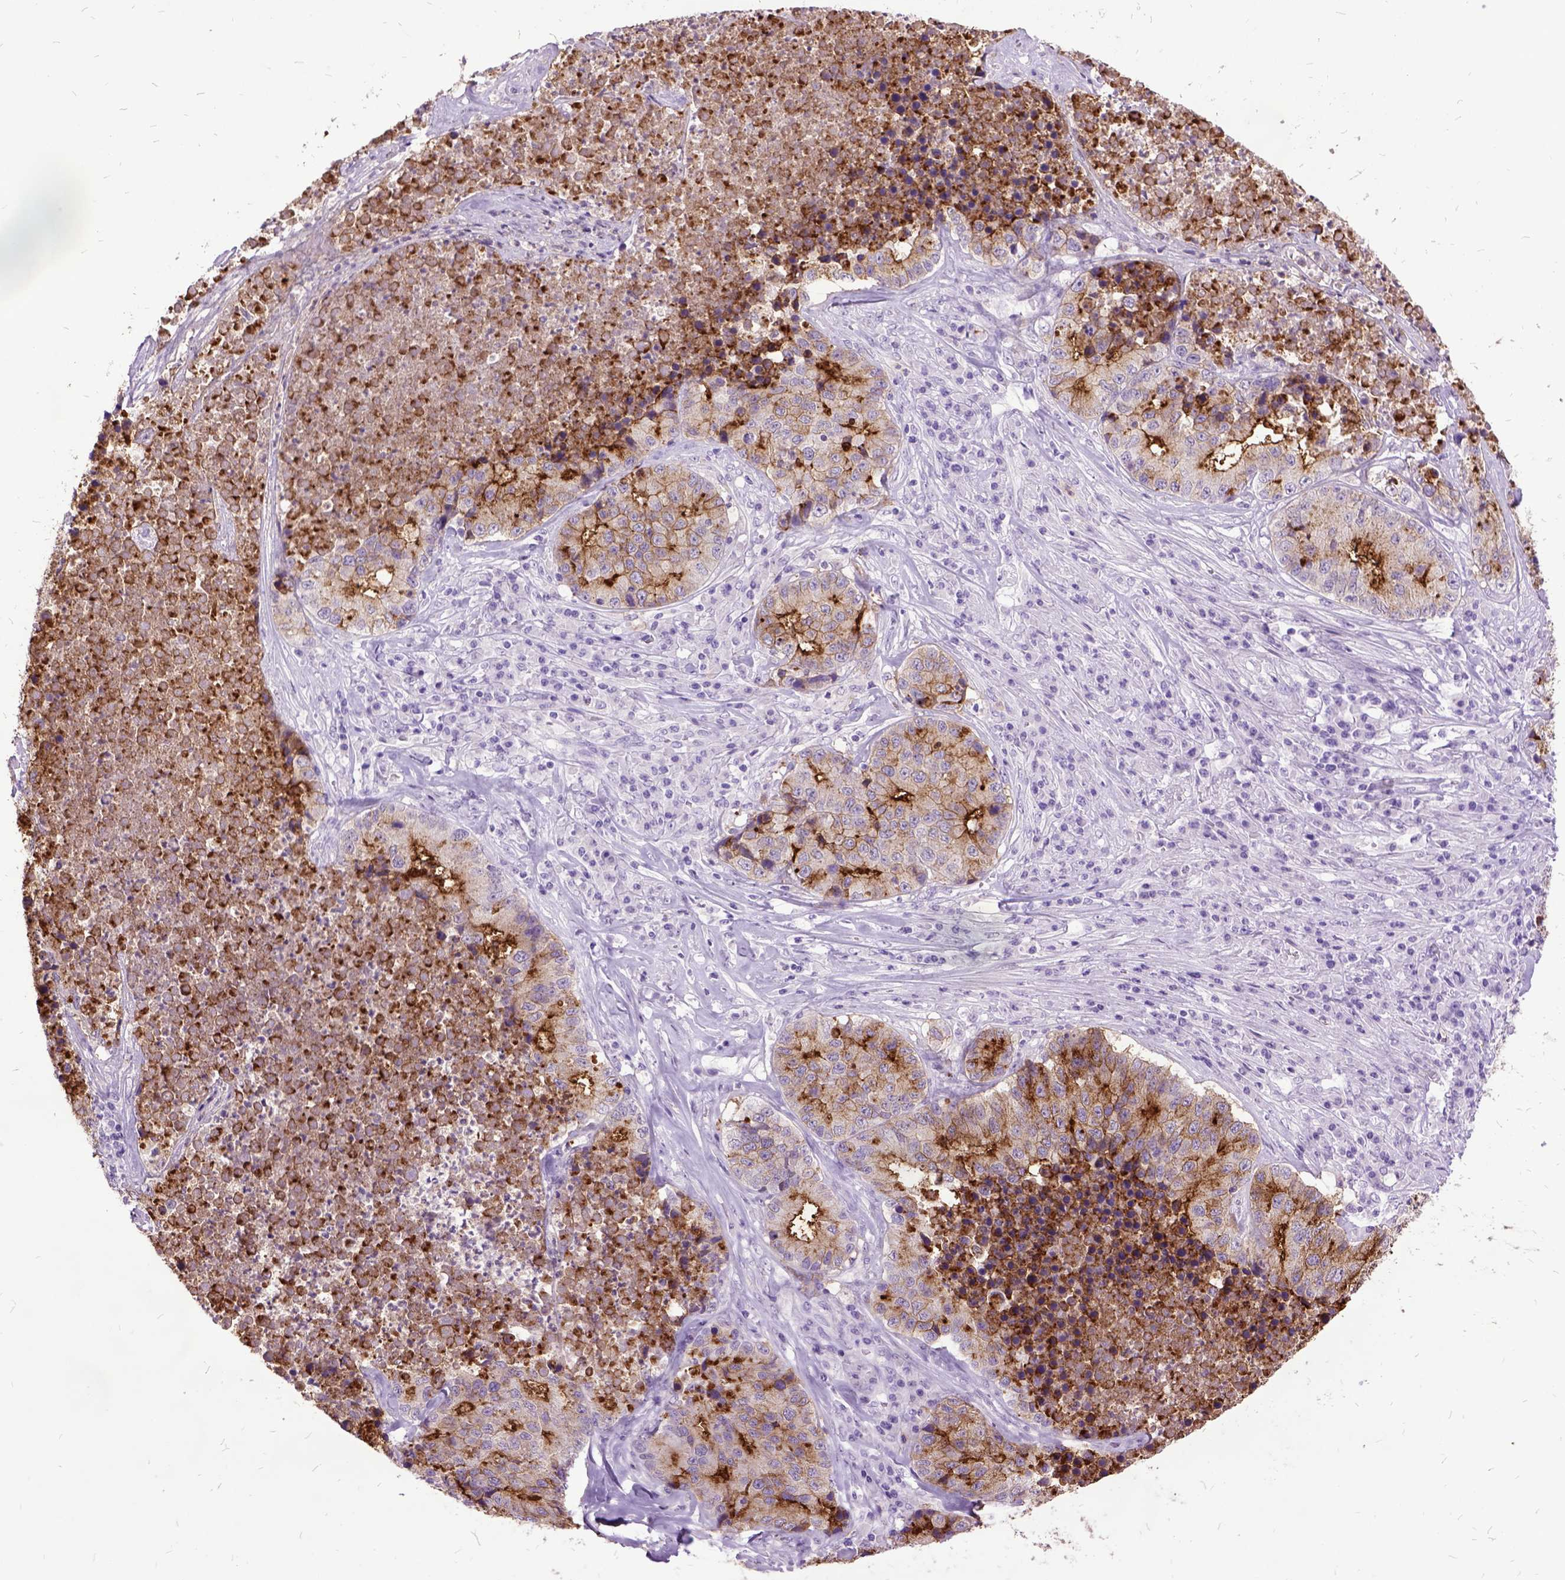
{"staining": {"intensity": "strong", "quantity": "<25%", "location": "cytoplasmic/membranous"}, "tissue": "stomach cancer", "cell_type": "Tumor cells", "image_type": "cancer", "snomed": [{"axis": "morphology", "description": "Adenocarcinoma, NOS"}, {"axis": "topography", "description": "Stomach"}], "caption": "DAB immunohistochemical staining of stomach adenocarcinoma reveals strong cytoplasmic/membranous protein expression in approximately <25% of tumor cells. (DAB IHC, brown staining for protein, blue staining for nuclei).", "gene": "MME", "patient": {"sex": "male", "age": 71}}